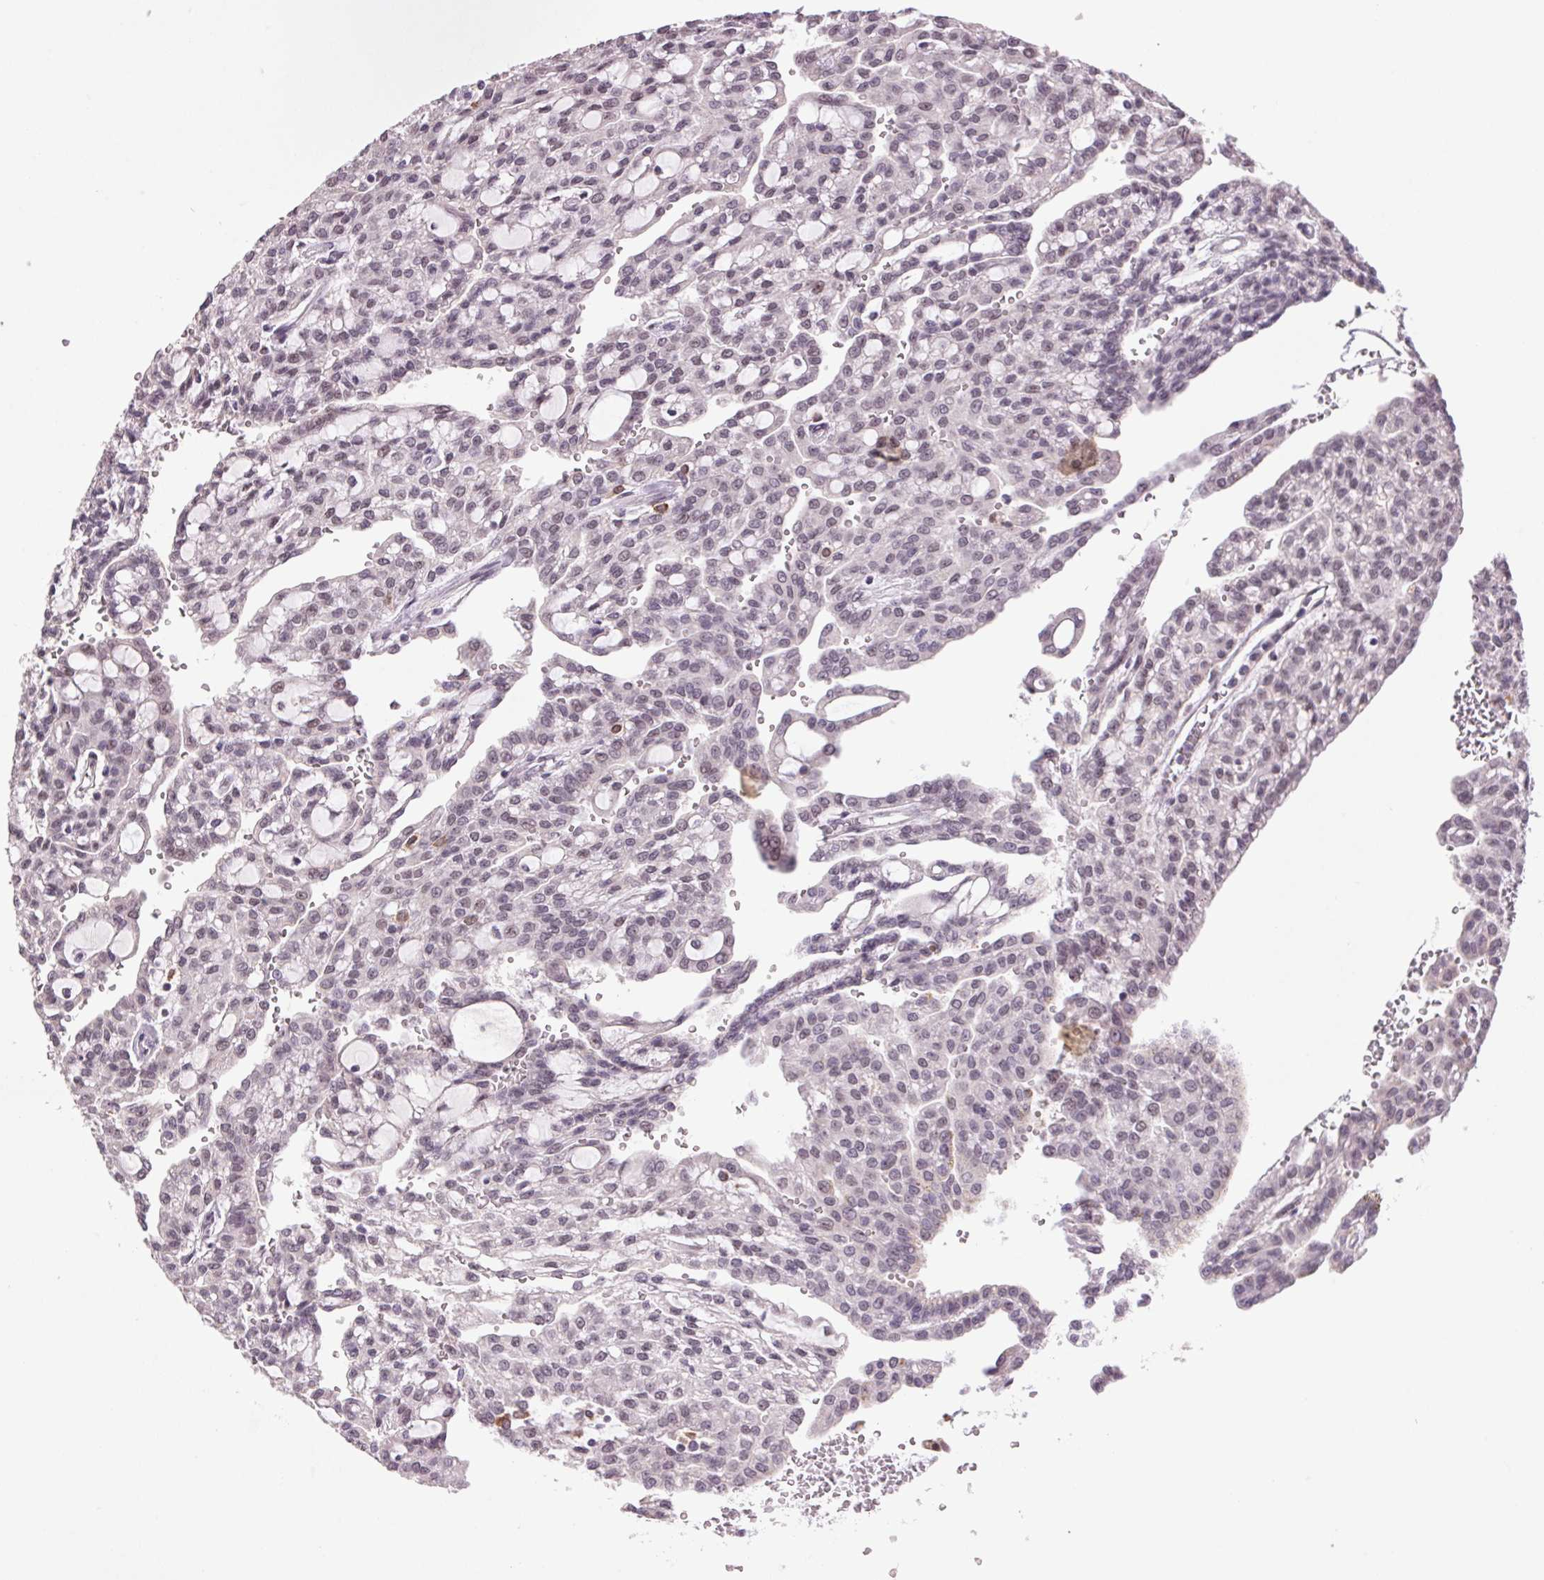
{"staining": {"intensity": "weak", "quantity": "<25%", "location": "nuclear"}, "tissue": "renal cancer", "cell_type": "Tumor cells", "image_type": "cancer", "snomed": [{"axis": "morphology", "description": "Adenocarcinoma, NOS"}, {"axis": "topography", "description": "Kidney"}], "caption": "The immunohistochemistry image has no significant staining in tumor cells of adenocarcinoma (renal) tissue.", "gene": "ZBTB4", "patient": {"sex": "male", "age": 63}}